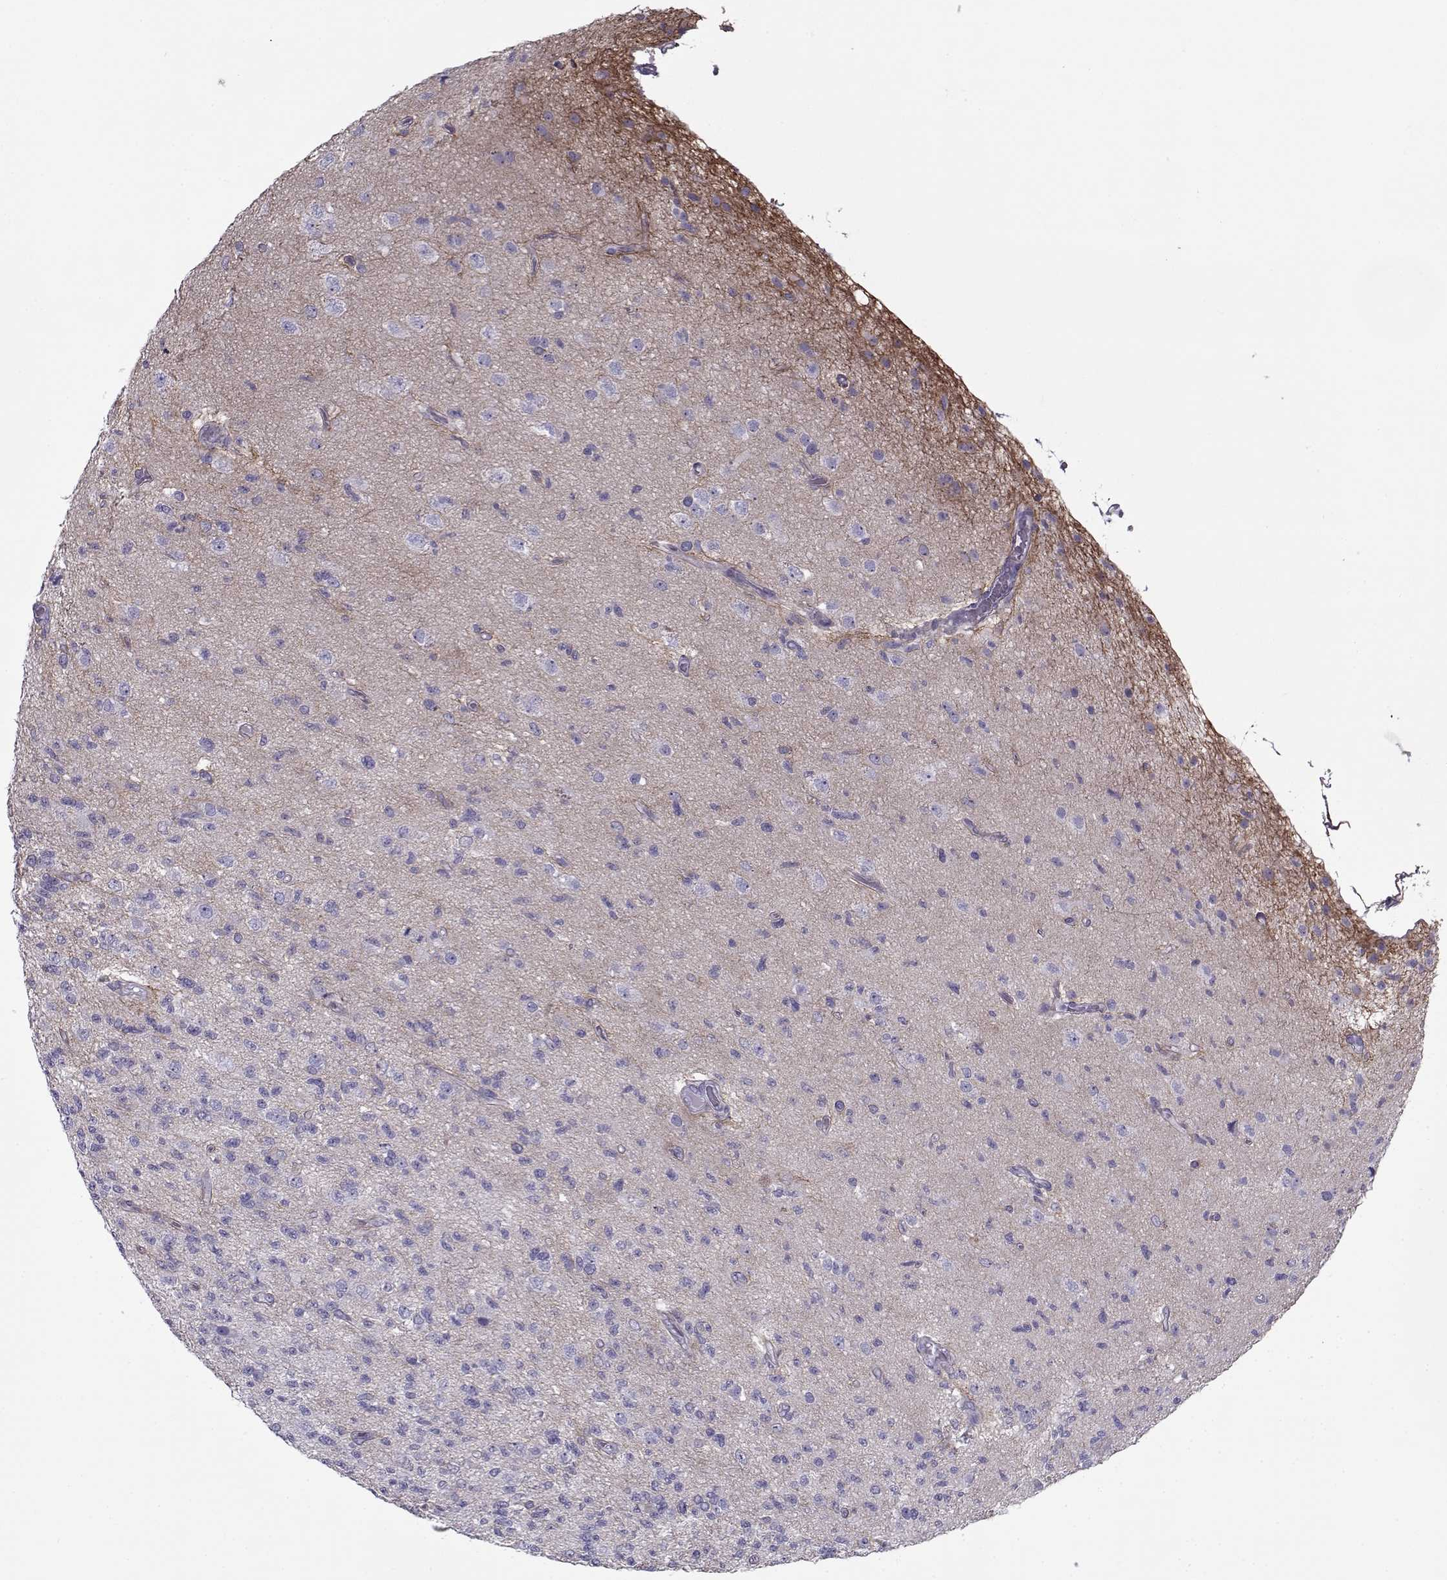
{"staining": {"intensity": "negative", "quantity": "none", "location": "none"}, "tissue": "glioma", "cell_type": "Tumor cells", "image_type": "cancer", "snomed": [{"axis": "morphology", "description": "Glioma, malignant, High grade"}, {"axis": "topography", "description": "Brain"}], "caption": "Glioma was stained to show a protein in brown. There is no significant expression in tumor cells.", "gene": "PP2D1", "patient": {"sex": "male", "age": 56}}